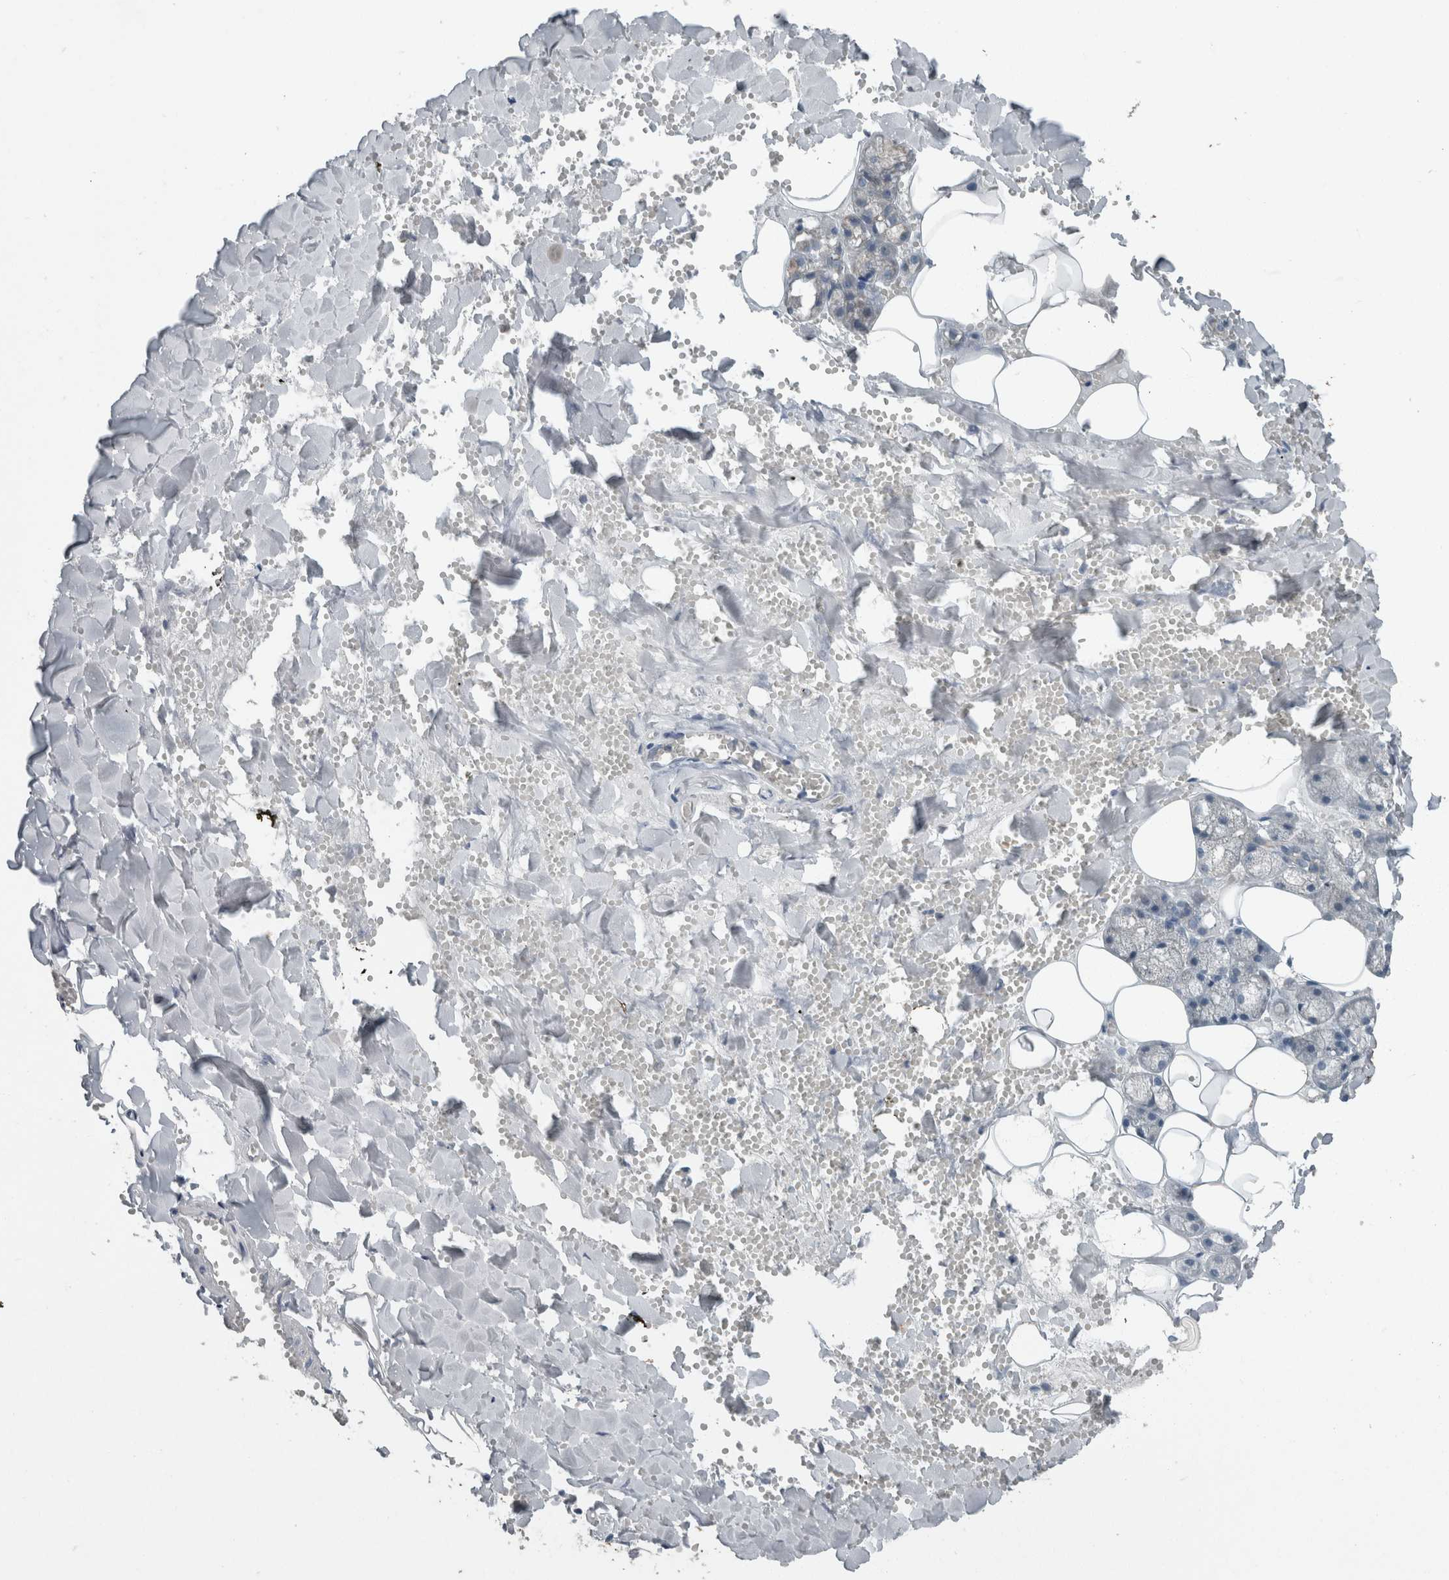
{"staining": {"intensity": "moderate", "quantity": "<25%", "location": "cytoplasmic/membranous"}, "tissue": "salivary gland", "cell_type": "Glandular cells", "image_type": "normal", "snomed": [{"axis": "morphology", "description": "Normal tissue, NOS"}, {"axis": "topography", "description": "Salivary gland"}], "caption": "Moderate cytoplasmic/membranous protein staining is identified in about <25% of glandular cells in salivary gland.", "gene": "KNTC1", "patient": {"sex": "male", "age": 62}}